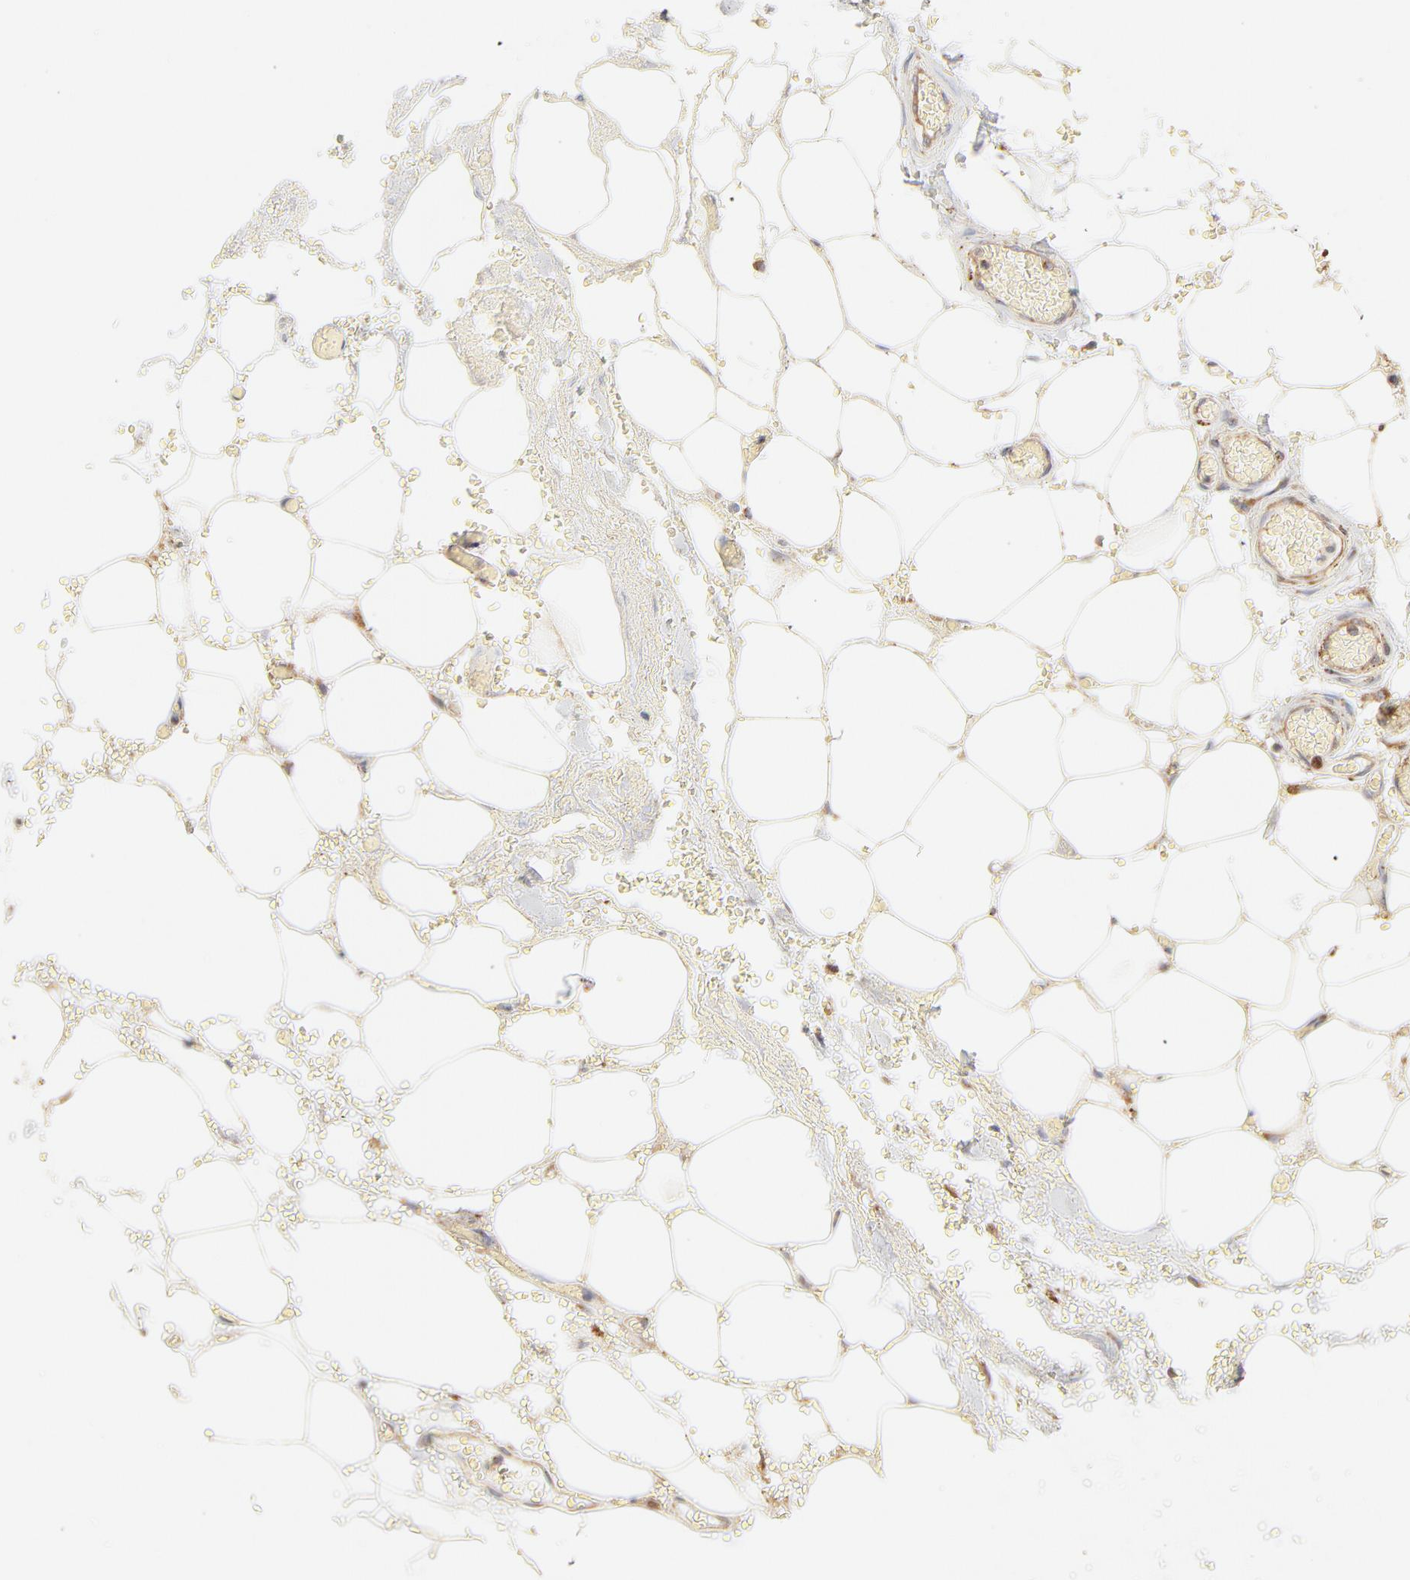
{"staining": {"intensity": "negative", "quantity": "none", "location": "none"}, "tissue": "adipose tissue", "cell_type": "Adipocytes", "image_type": "normal", "snomed": [{"axis": "morphology", "description": "Normal tissue, NOS"}, {"axis": "morphology", "description": "Cholangiocarcinoma"}, {"axis": "topography", "description": "Liver"}, {"axis": "topography", "description": "Peripheral nerve tissue"}], "caption": "This is an IHC micrograph of benign human adipose tissue. There is no expression in adipocytes.", "gene": "PARP12", "patient": {"sex": "male", "age": 50}}